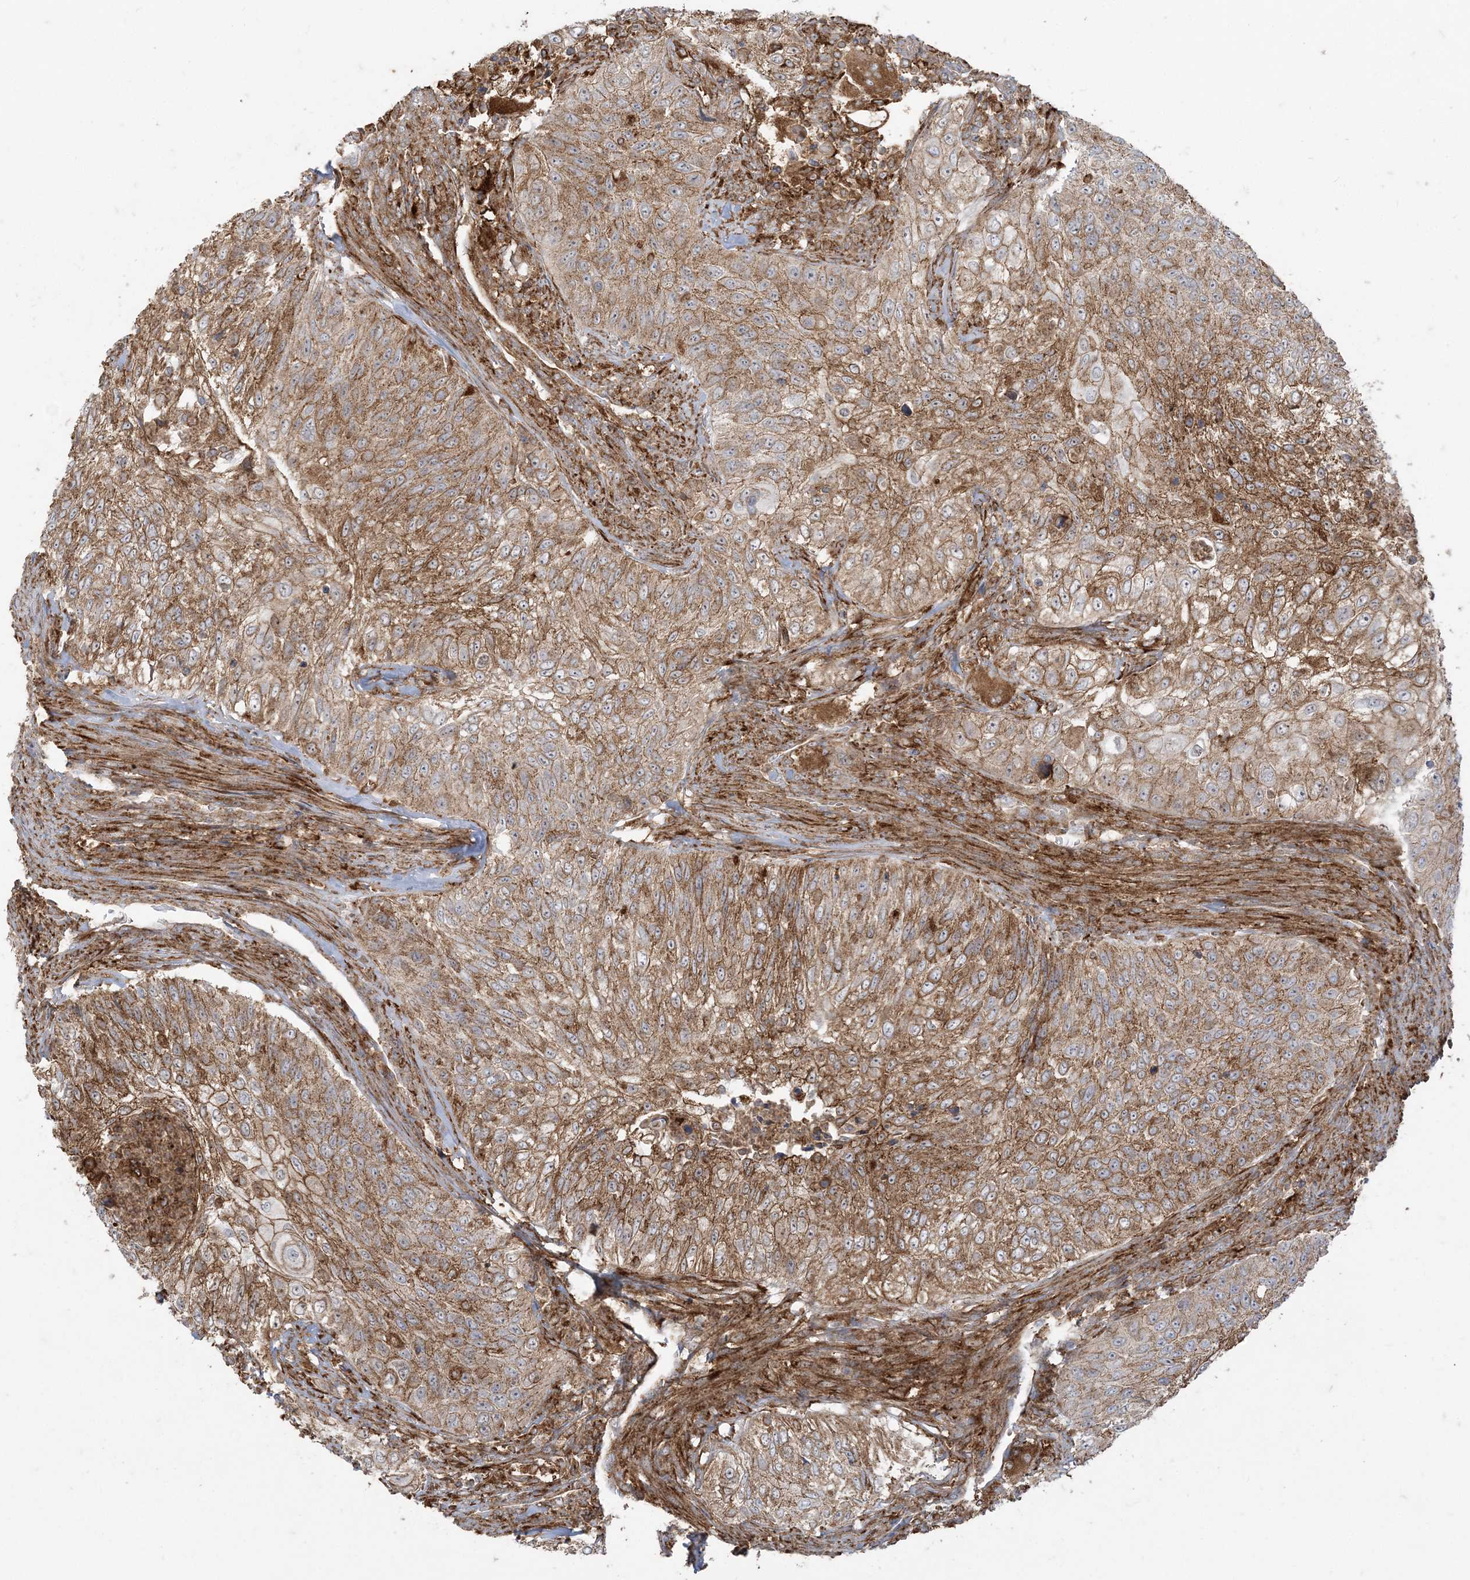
{"staining": {"intensity": "moderate", "quantity": ">75%", "location": "cytoplasmic/membranous"}, "tissue": "urothelial cancer", "cell_type": "Tumor cells", "image_type": "cancer", "snomed": [{"axis": "morphology", "description": "Urothelial carcinoma, High grade"}, {"axis": "topography", "description": "Urinary bladder"}], "caption": "Immunohistochemistry (IHC) histopathology image of neoplastic tissue: urothelial carcinoma (high-grade) stained using immunohistochemistry (IHC) exhibits medium levels of moderate protein expression localized specifically in the cytoplasmic/membranous of tumor cells, appearing as a cytoplasmic/membranous brown color.", "gene": "DERL3", "patient": {"sex": "female", "age": 60}}